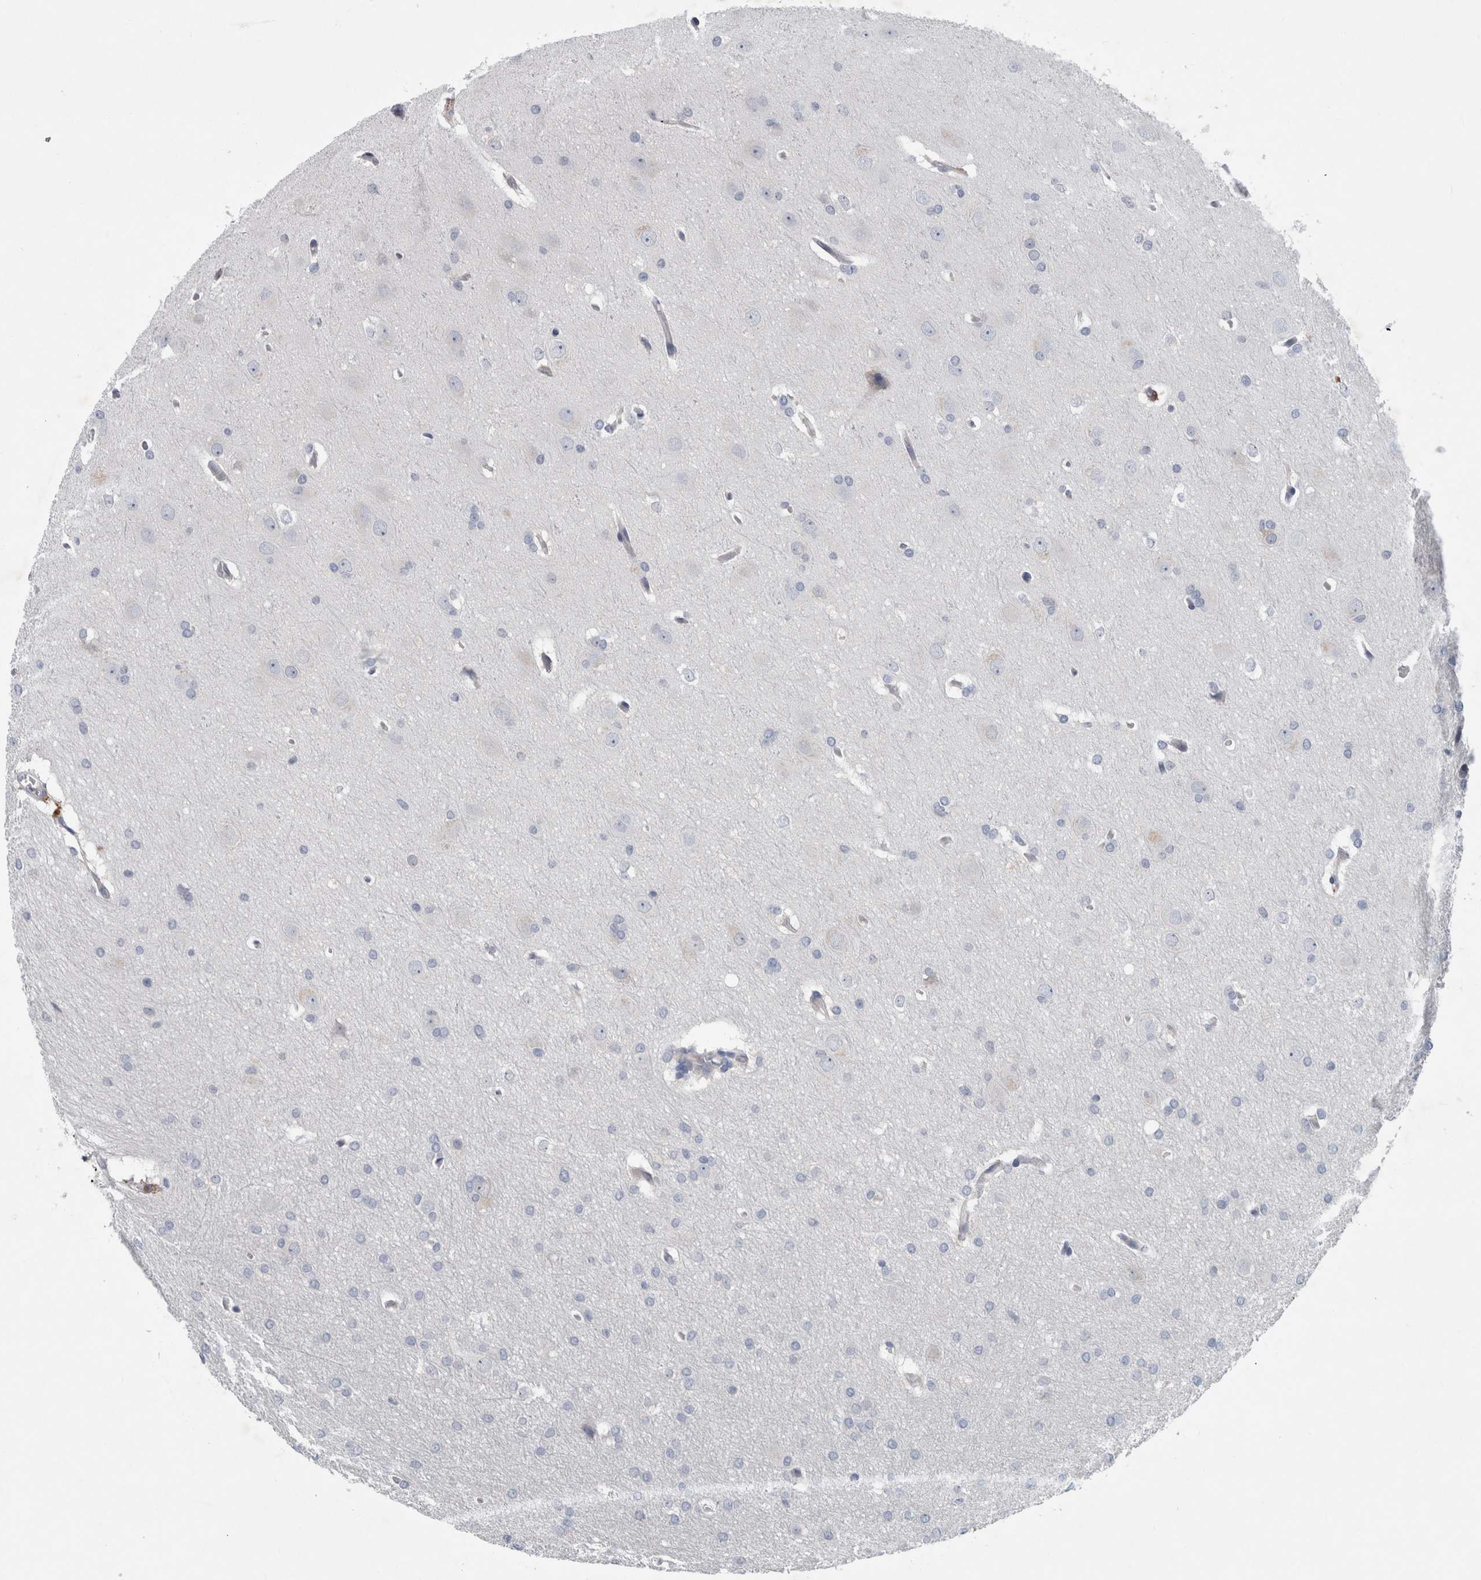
{"staining": {"intensity": "negative", "quantity": "none", "location": "none"}, "tissue": "glioma", "cell_type": "Tumor cells", "image_type": "cancer", "snomed": [{"axis": "morphology", "description": "Glioma, malignant, Low grade"}, {"axis": "topography", "description": "Brain"}], "caption": "The IHC micrograph has no significant staining in tumor cells of glioma tissue.", "gene": "FAM83H", "patient": {"sex": "female", "age": 37}}